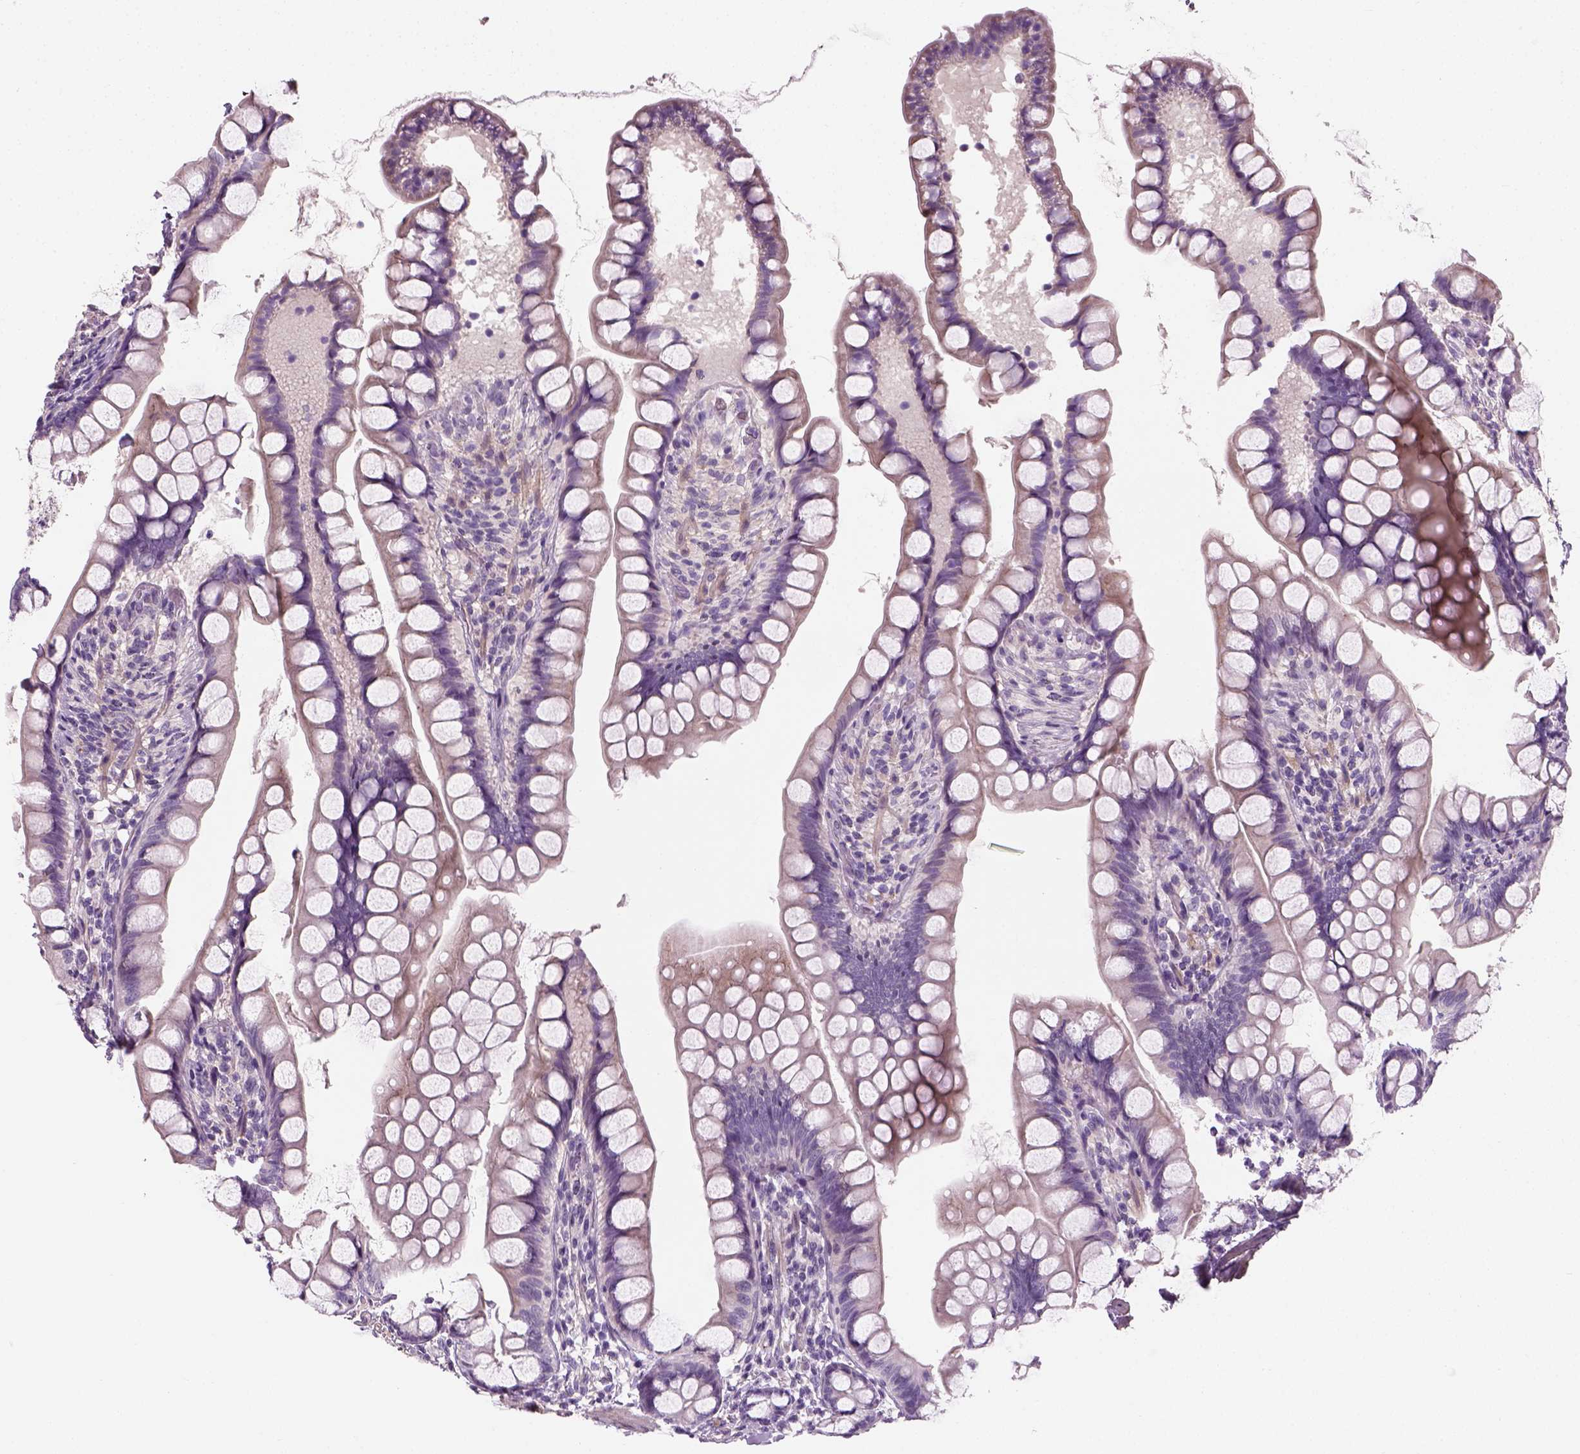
{"staining": {"intensity": "negative", "quantity": "none", "location": "none"}, "tissue": "small intestine", "cell_type": "Glandular cells", "image_type": "normal", "snomed": [{"axis": "morphology", "description": "Normal tissue, NOS"}, {"axis": "topography", "description": "Small intestine"}], "caption": "An IHC histopathology image of benign small intestine is shown. There is no staining in glandular cells of small intestine.", "gene": "ELOVL3", "patient": {"sex": "male", "age": 70}}